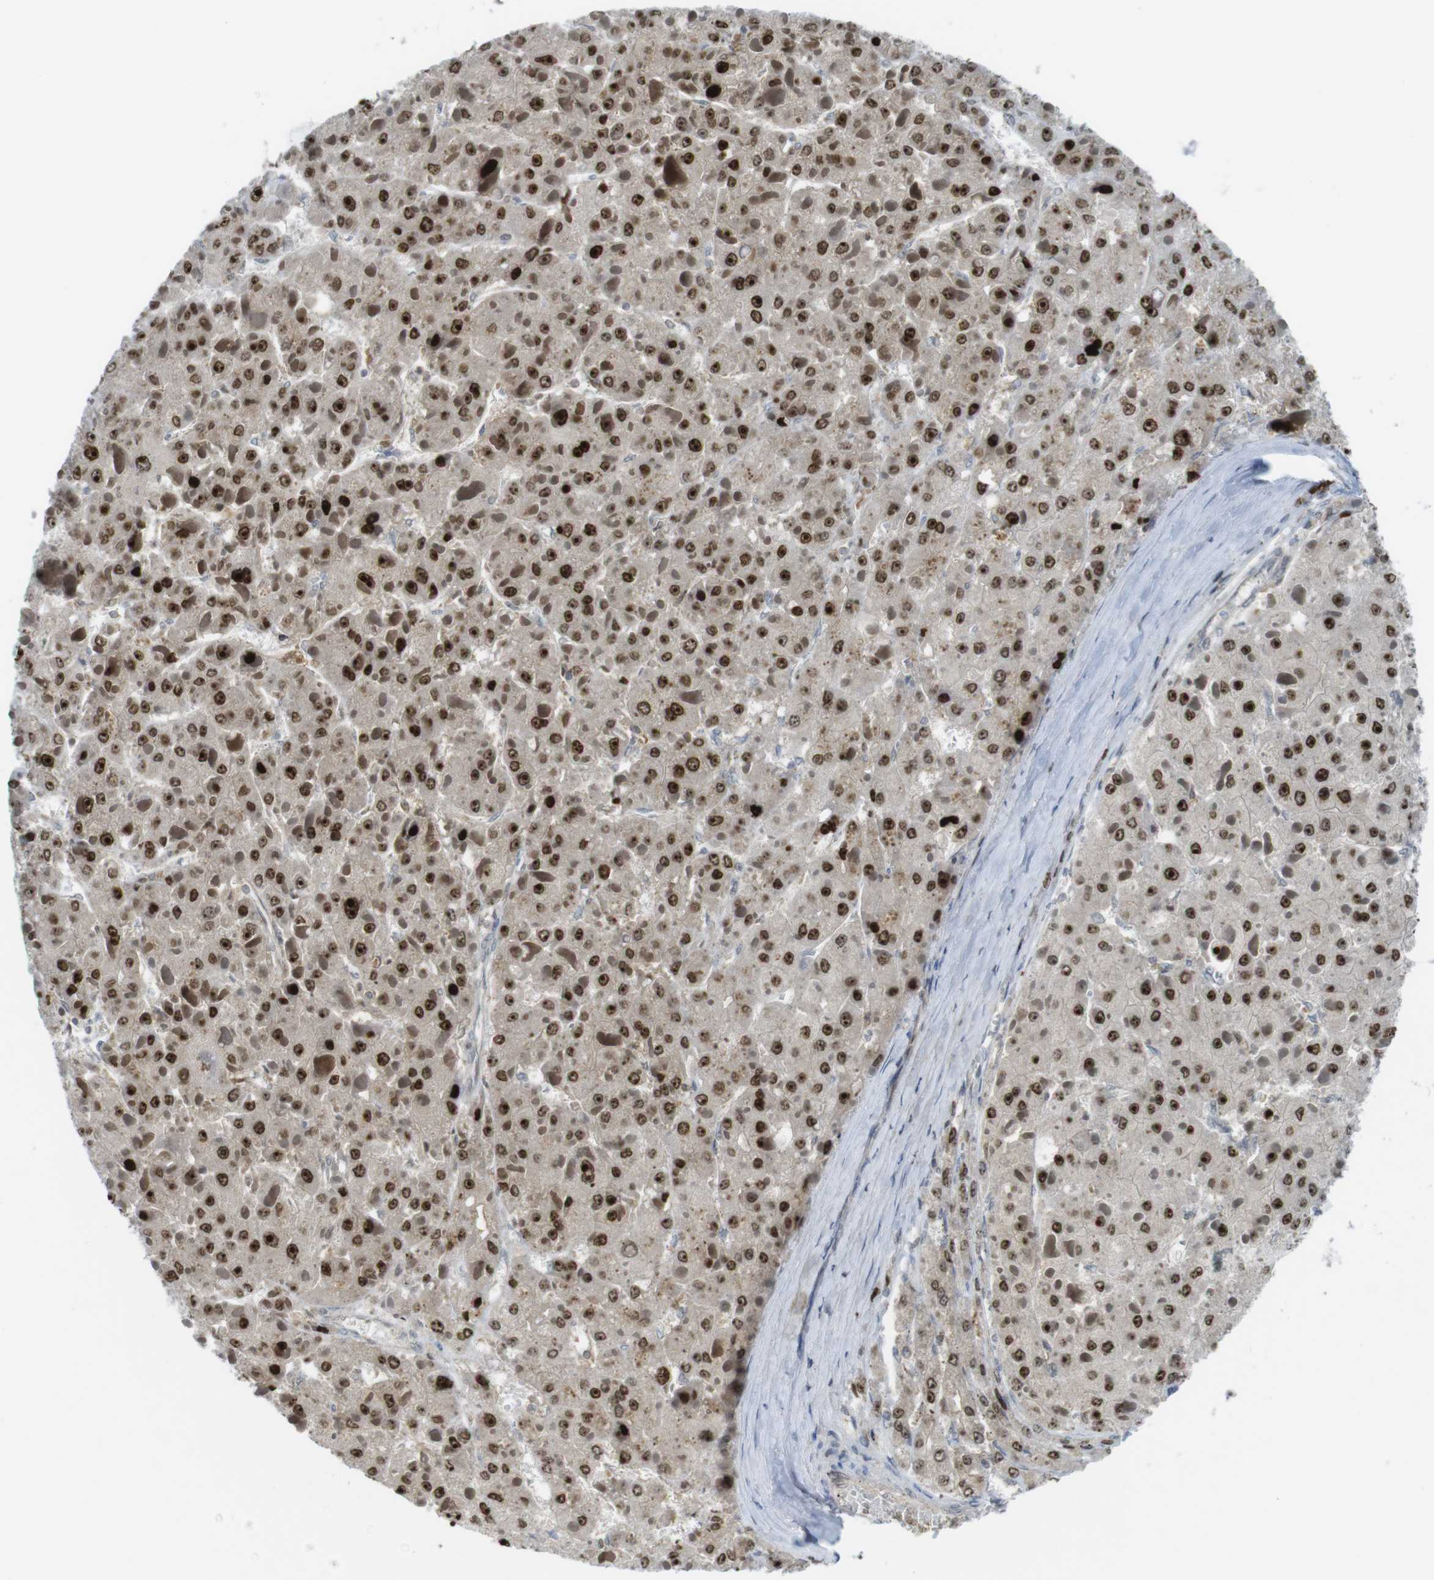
{"staining": {"intensity": "strong", "quantity": ">75%", "location": "nuclear"}, "tissue": "liver cancer", "cell_type": "Tumor cells", "image_type": "cancer", "snomed": [{"axis": "morphology", "description": "Carcinoma, Hepatocellular, NOS"}, {"axis": "topography", "description": "Liver"}], "caption": "IHC of human liver cancer shows high levels of strong nuclear staining in about >75% of tumor cells. (IHC, brightfield microscopy, high magnification).", "gene": "RCC1", "patient": {"sex": "female", "age": 73}}